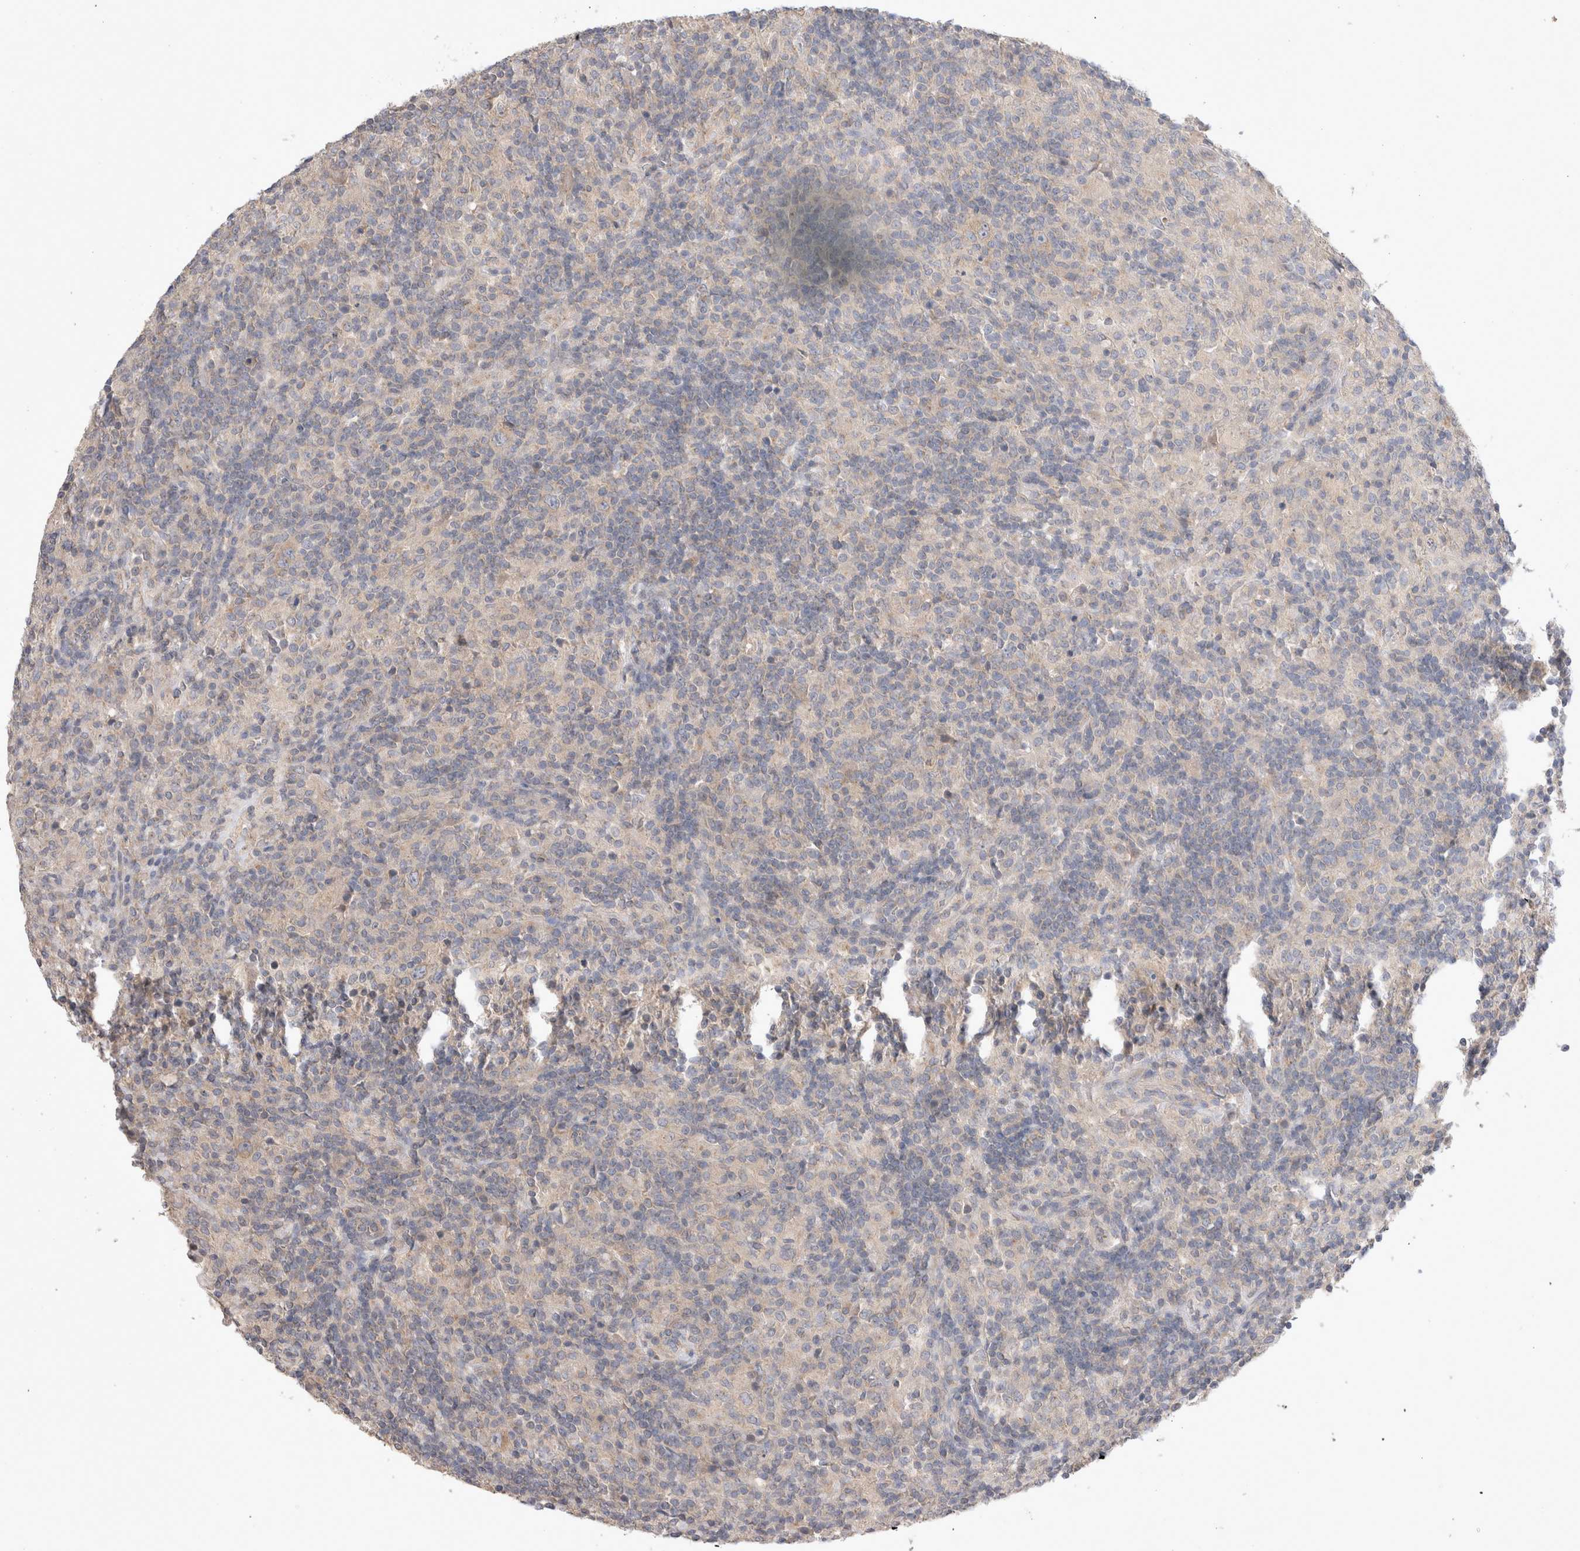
{"staining": {"intensity": "weak", "quantity": "<25%", "location": "cytoplasmic/membranous"}, "tissue": "lymphoma", "cell_type": "Tumor cells", "image_type": "cancer", "snomed": [{"axis": "morphology", "description": "Hodgkin's disease, NOS"}, {"axis": "topography", "description": "Lymph node"}], "caption": "Immunohistochemistry image of neoplastic tissue: Hodgkin's disease stained with DAB (3,3'-diaminobenzidine) shows no significant protein expression in tumor cells.", "gene": "IFT74", "patient": {"sex": "male", "age": 70}}